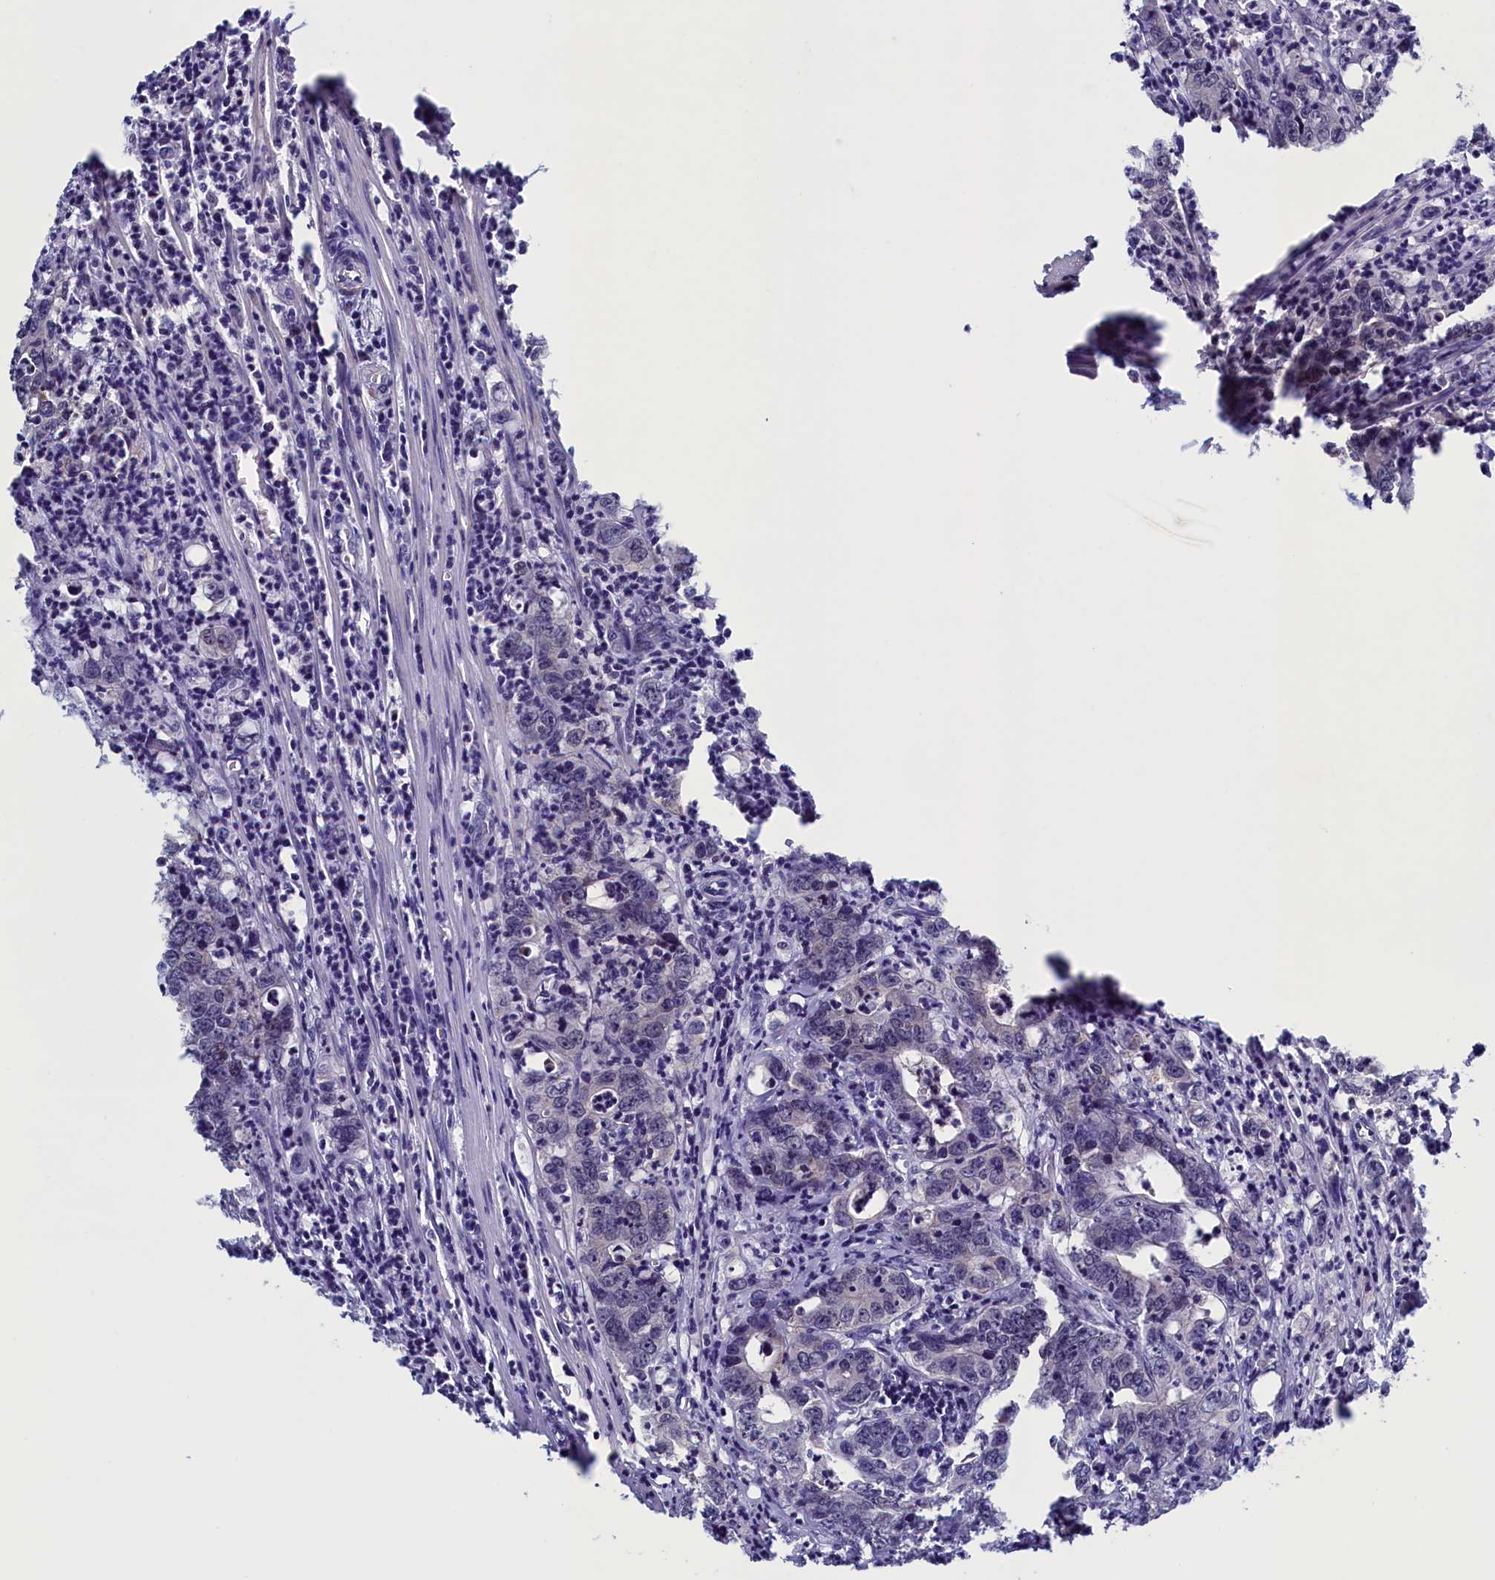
{"staining": {"intensity": "negative", "quantity": "none", "location": "none"}, "tissue": "colorectal cancer", "cell_type": "Tumor cells", "image_type": "cancer", "snomed": [{"axis": "morphology", "description": "Adenocarcinoma, NOS"}, {"axis": "topography", "description": "Colon"}], "caption": "Photomicrograph shows no protein staining in tumor cells of colorectal cancer (adenocarcinoma) tissue.", "gene": "PACSIN3", "patient": {"sex": "female", "age": 75}}